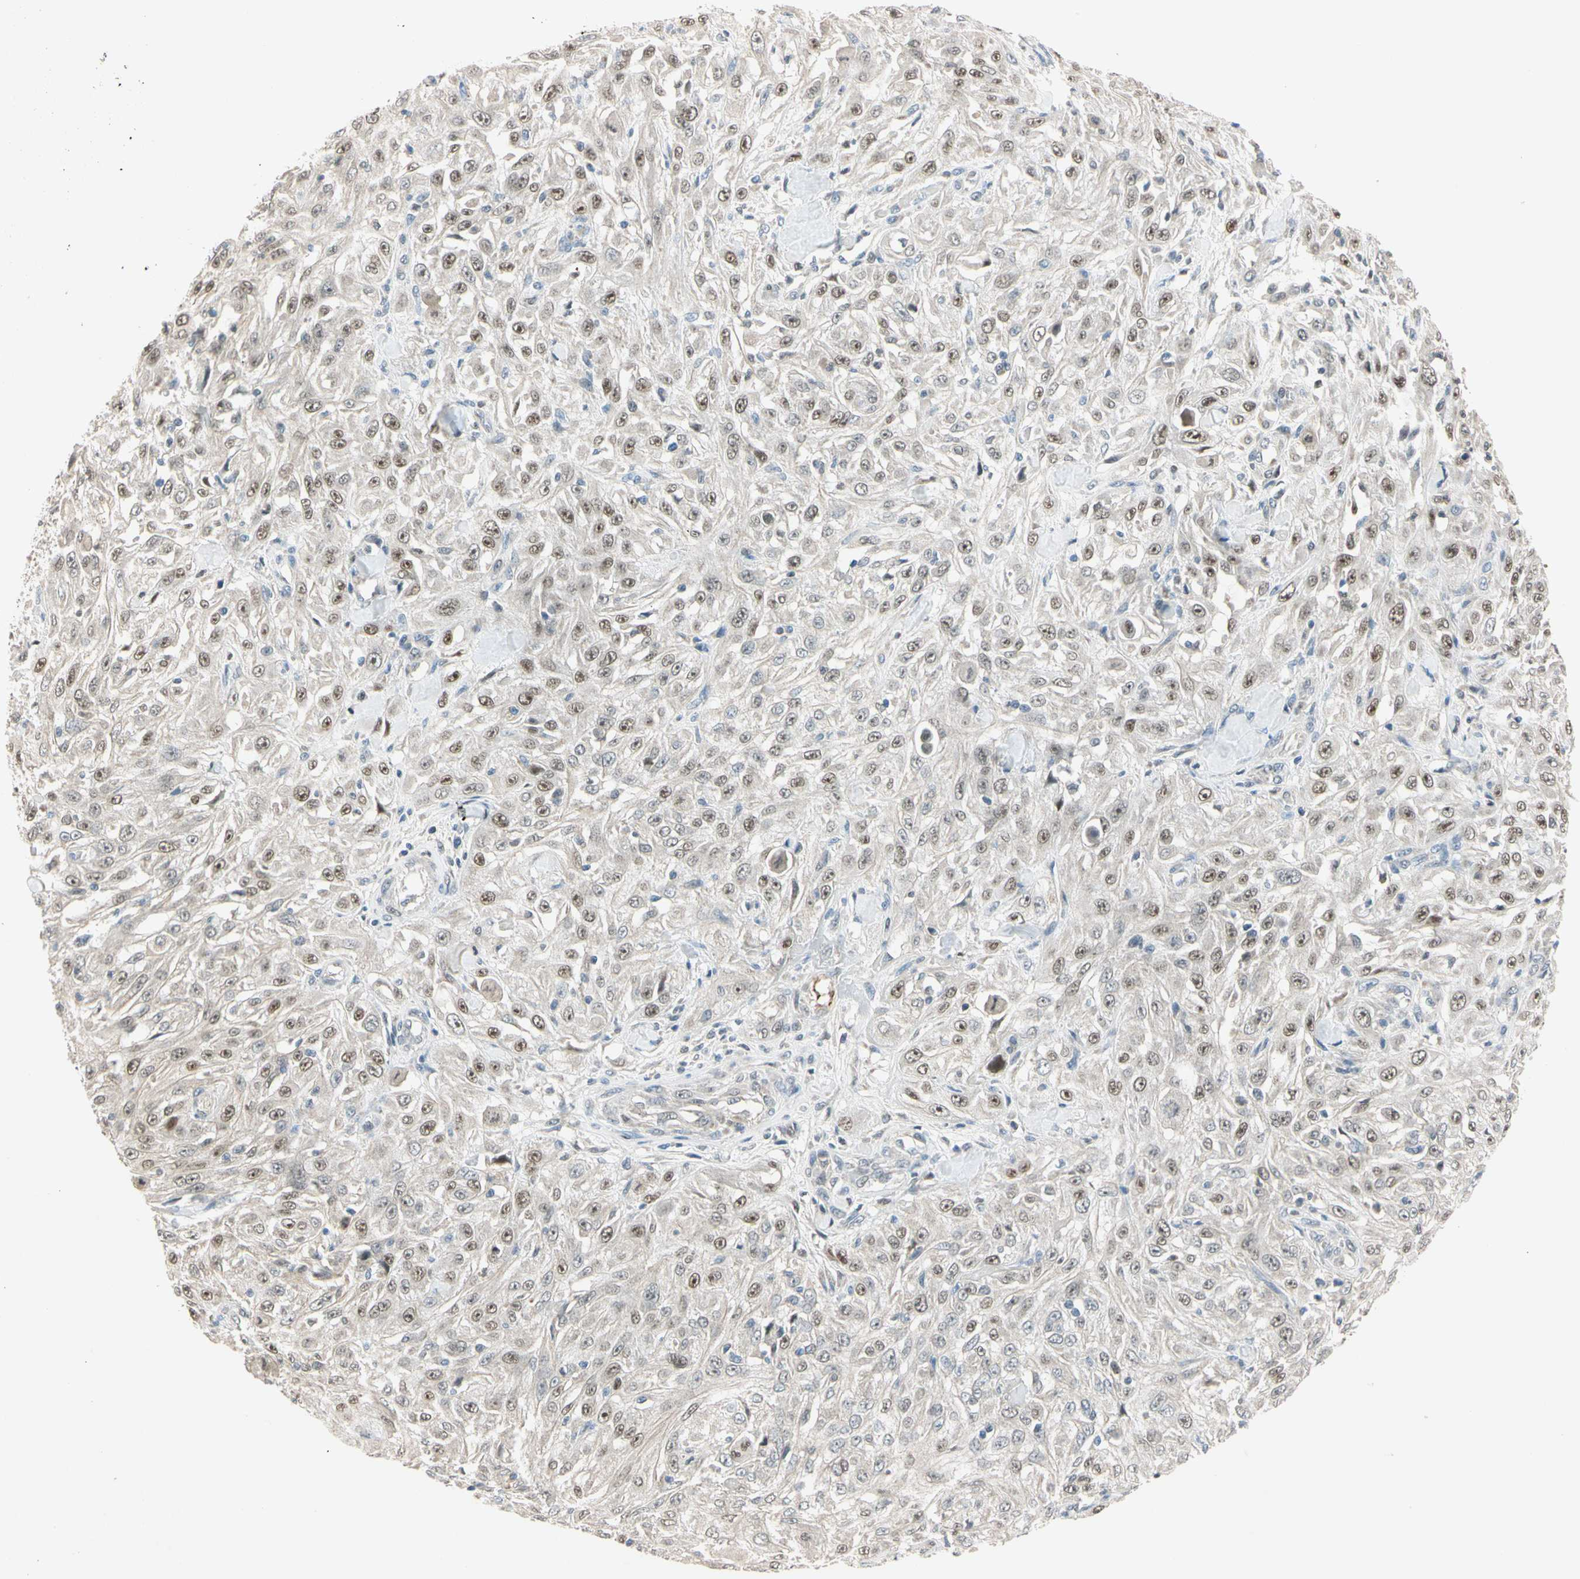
{"staining": {"intensity": "weak", "quantity": "25%-75%", "location": "nuclear"}, "tissue": "skin cancer", "cell_type": "Tumor cells", "image_type": "cancer", "snomed": [{"axis": "morphology", "description": "Squamous cell carcinoma, NOS"}, {"axis": "morphology", "description": "Squamous cell carcinoma, metastatic, NOS"}, {"axis": "topography", "description": "Skin"}, {"axis": "topography", "description": "Lymph node"}], "caption": "The image demonstrates immunohistochemical staining of squamous cell carcinoma (skin). There is weak nuclear expression is identified in about 25%-75% of tumor cells. (DAB IHC, brown staining for protein, blue staining for nuclei).", "gene": "RIOX2", "patient": {"sex": "male", "age": 75}}